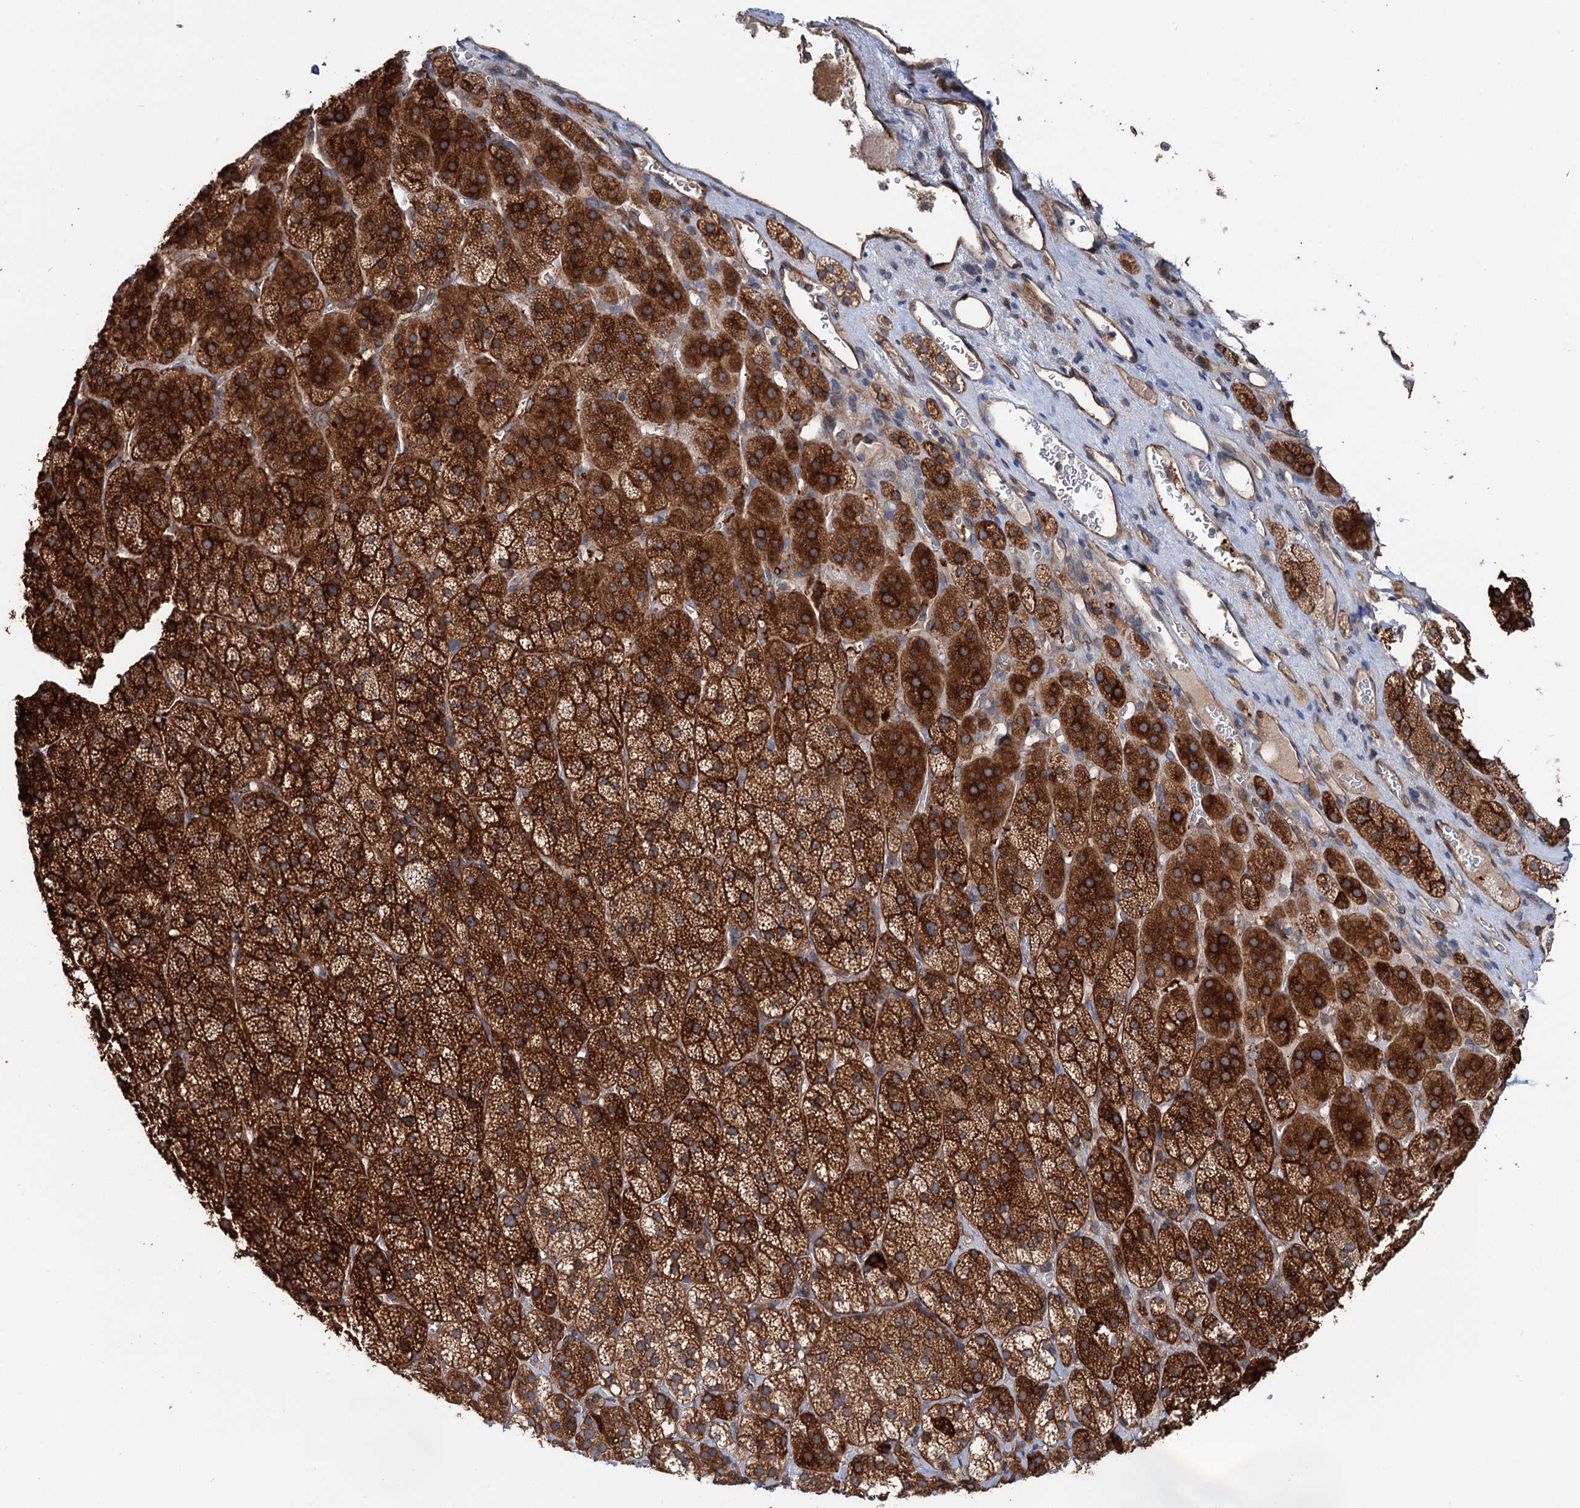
{"staining": {"intensity": "strong", "quantity": ">75%", "location": "cytoplasmic/membranous"}, "tissue": "adrenal gland", "cell_type": "Glandular cells", "image_type": "normal", "snomed": [{"axis": "morphology", "description": "Normal tissue, NOS"}, {"axis": "topography", "description": "Adrenal gland"}], "caption": "Brown immunohistochemical staining in benign human adrenal gland exhibits strong cytoplasmic/membranous expression in about >75% of glandular cells.", "gene": "PTDSS2", "patient": {"sex": "female", "age": 44}}